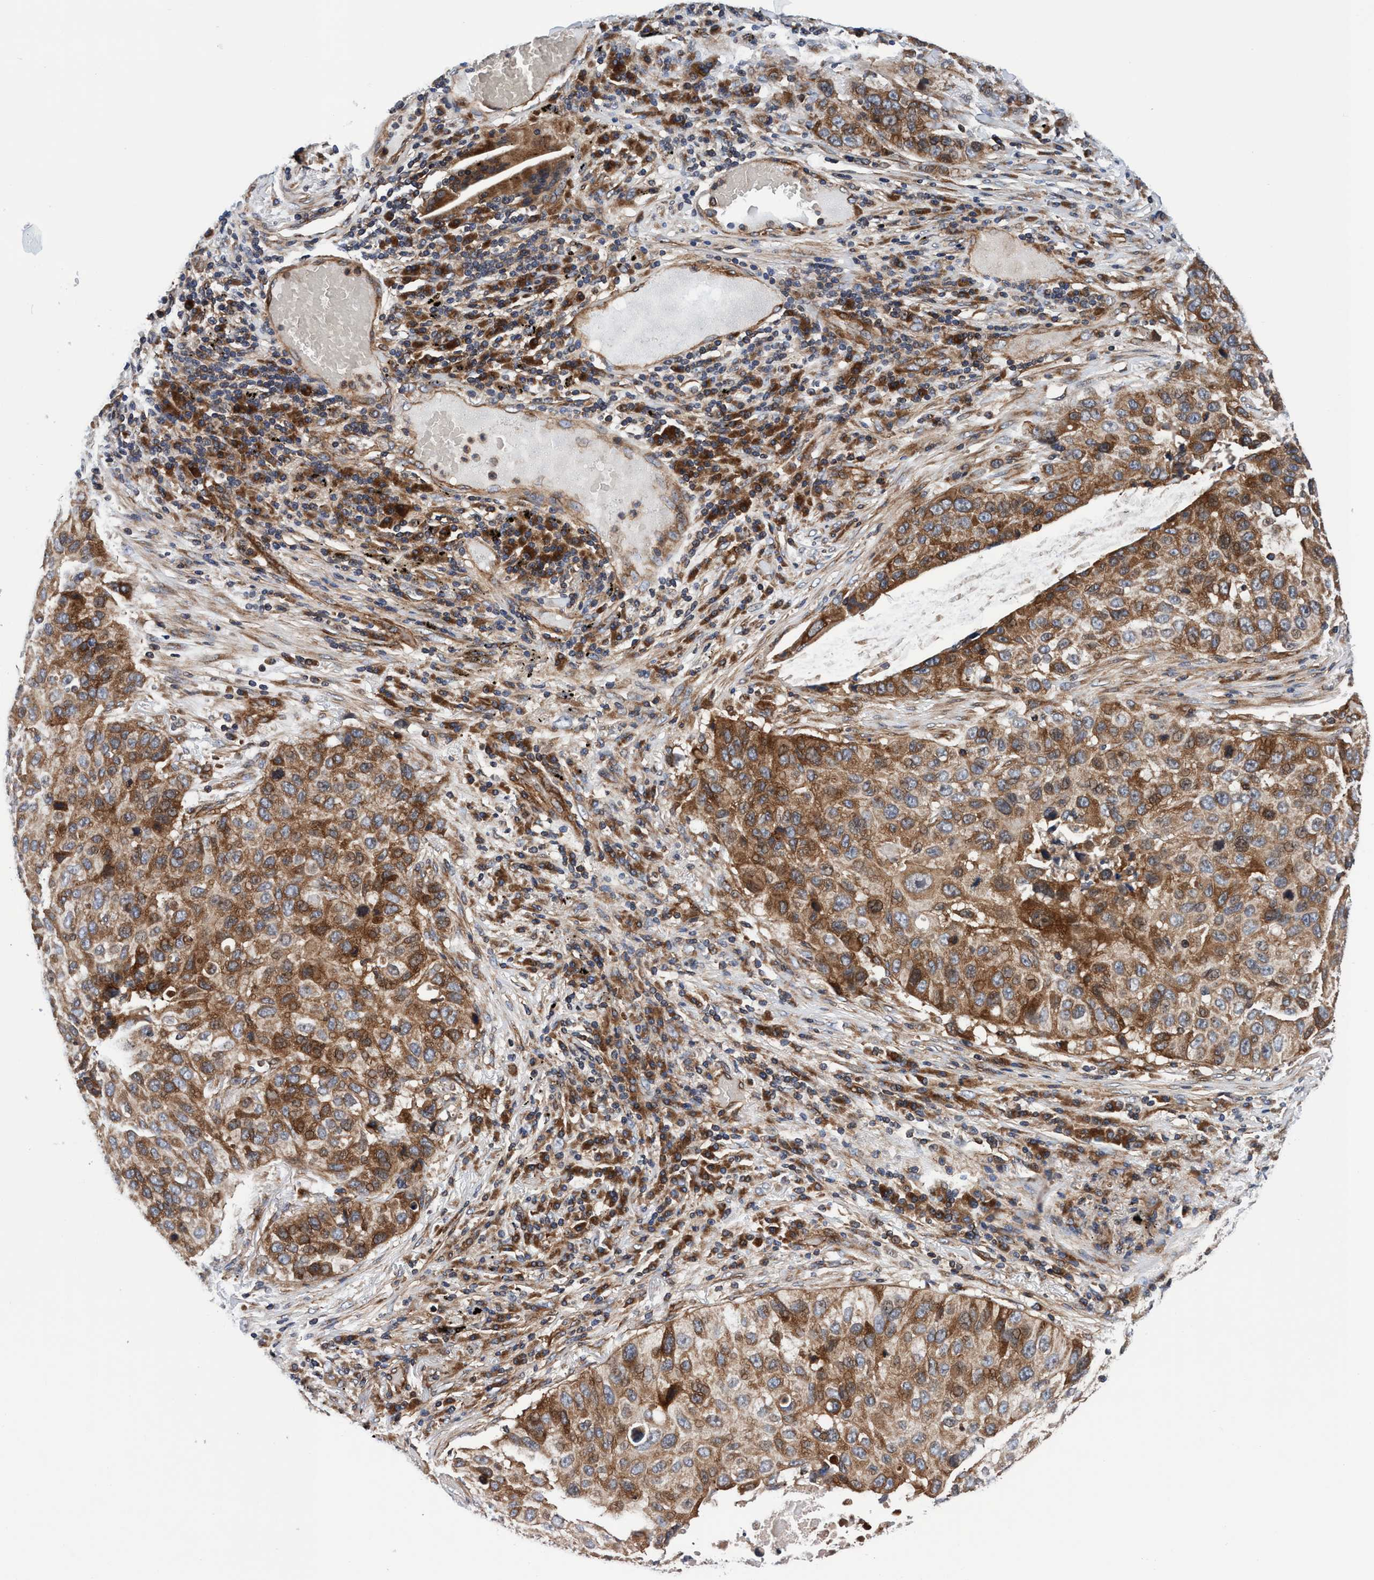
{"staining": {"intensity": "moderate", "quantity": ">75%", "location": "cytoplasmic/membranous"}, "tissue": "lung cancer", "cell_type": "Tumor cells", "image_type": "cancer", "snomed": [{"axis": "morphology", "description": "Squamous cell carcinoma, NOS"}, {"axis": "topography", "description": "Lung"}], "caption": "Protein expression by IHC displays moderate cytoplasmic/membranous positivity in approximately >75% of tumor cells in lung squamous cell carcinoma. (brown staining indicates protein expression, while blue staining denotes nuclei).", "gene": "MCM3AP", "patient": {"sex": "male", "age": 57}}